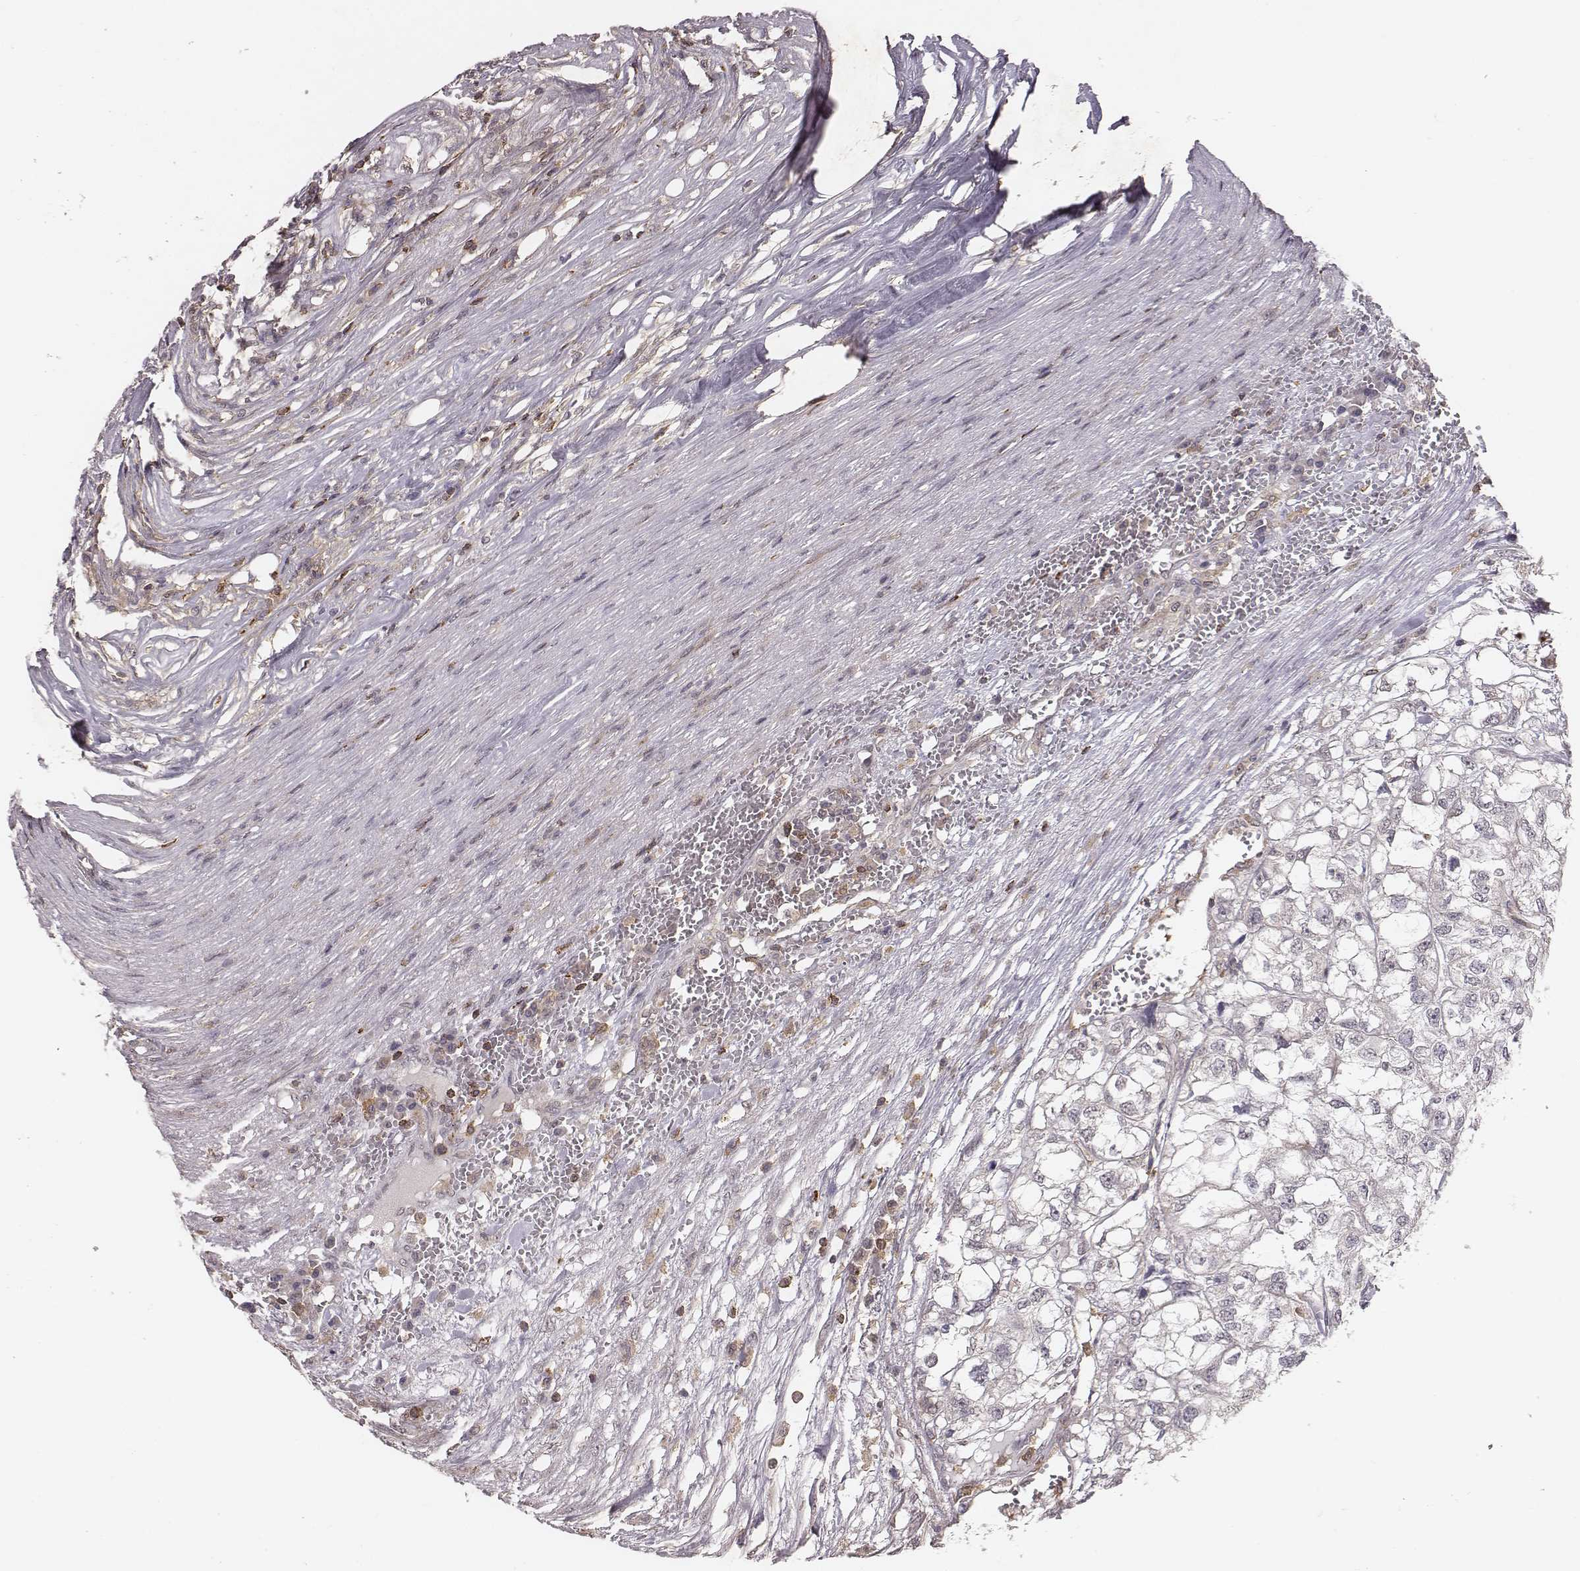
{"staining": {"intensity": "negative", "quantity": "none", "location": "none"}, "tissue": "renal cancer", "cell_type": "Tumor cells", "image_type": "cancer", "snomed": [{"axis": "morphology", "description": "Adenocarcinoma, NOS"}, {"axis": "topography", "description": "Kidney"}], "caption": "Human renal cancer stained for a protein using IHC shows no expression in tumor cells.", "gene": "PILRA", "patient": {"sex": "male", "age": 56}}